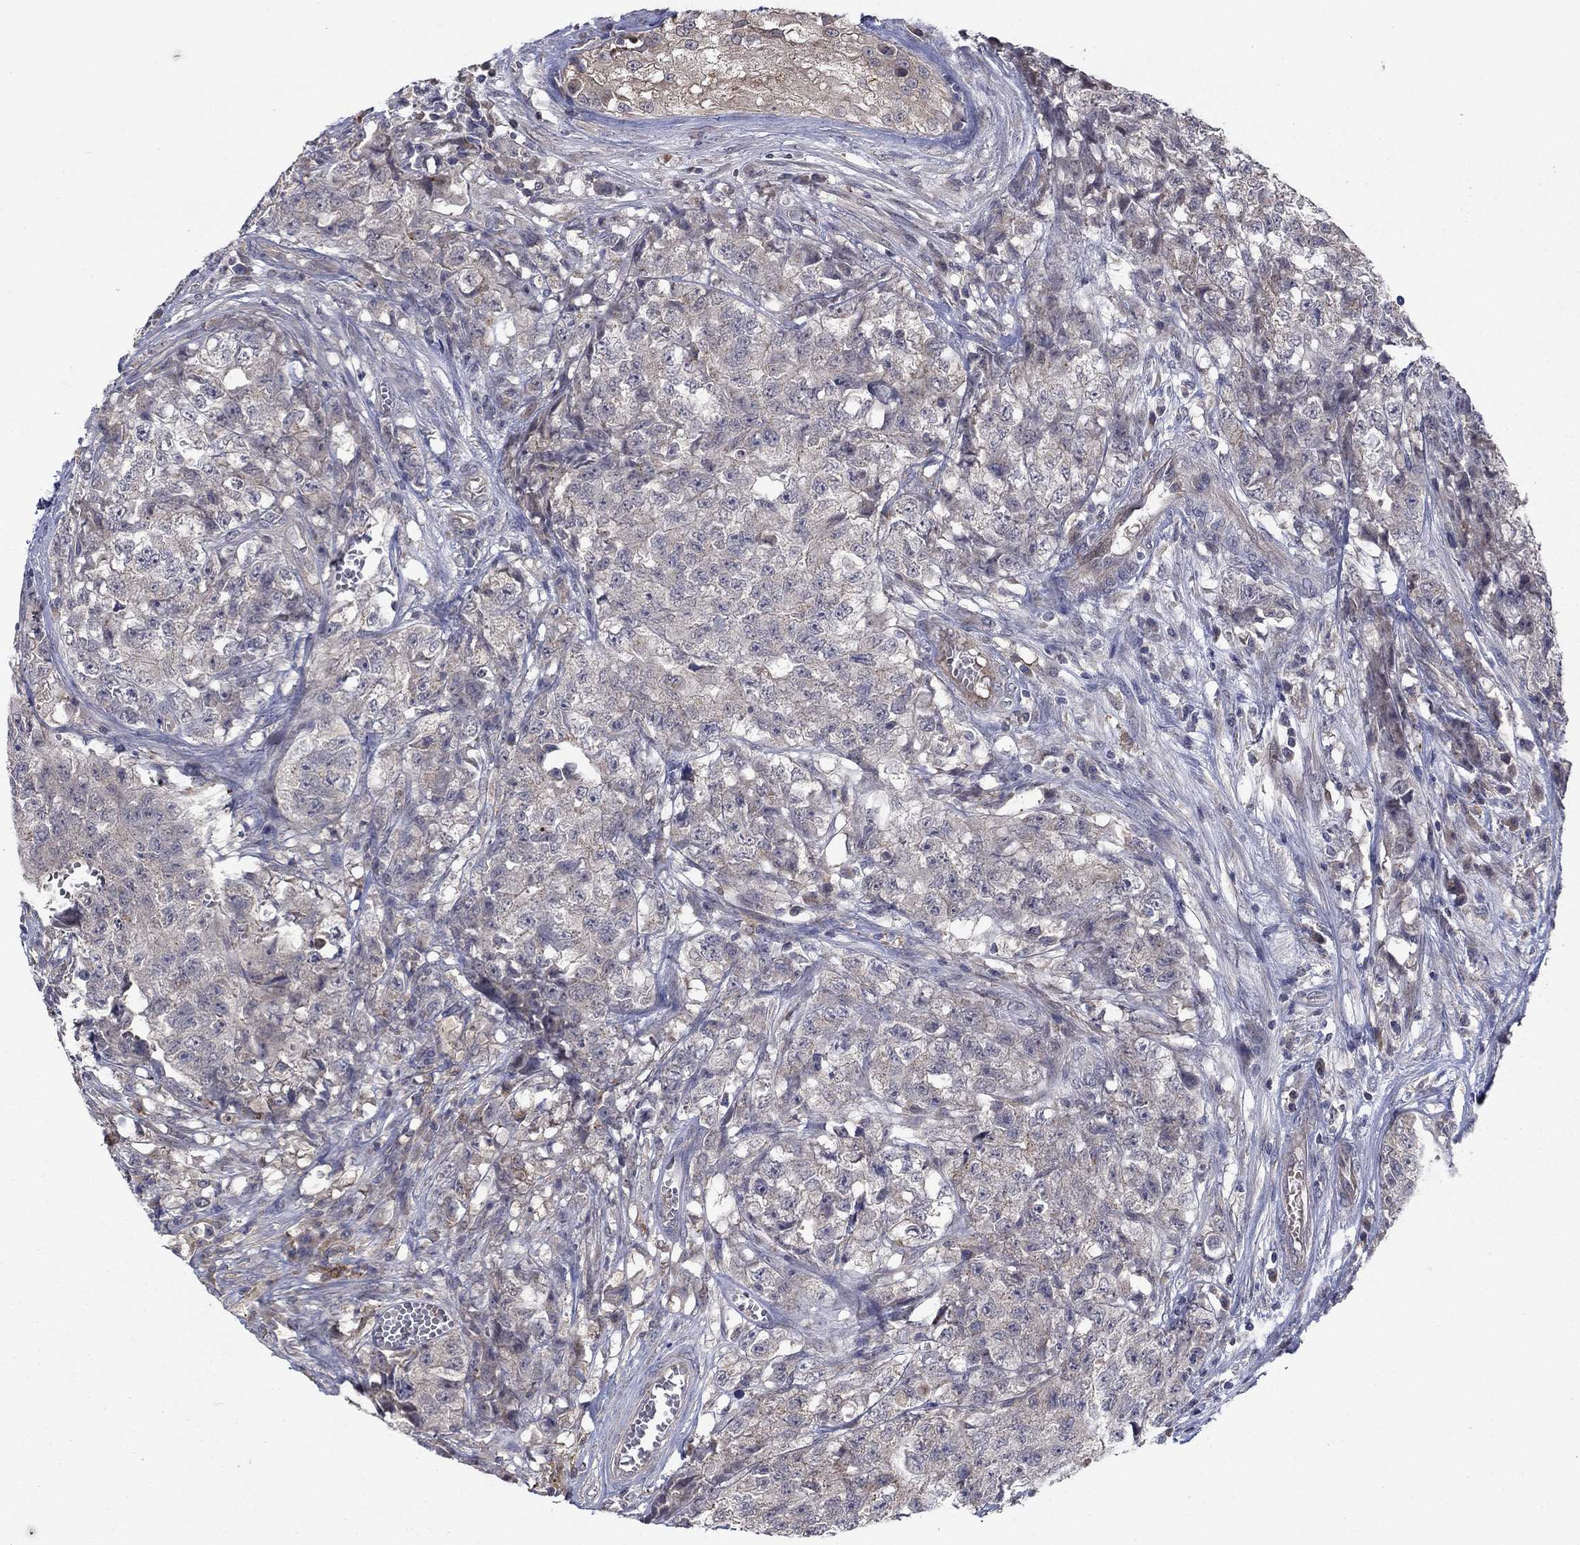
{"staining": {"intensity": "negative", "quantity": "none", "location": "none"}, "tissue": "testis cancer", "cell_type": "Tumor cells", "image_type": "cancer", "snomed": [{"axis": "morphology", "description": "Seminoma, NOS"}, {"axis": "morphology", "description": "Carcinoma, Embryonal, NOS"}, {"axis": "topography", "description": "Testis"}], "caption": "IHC micrograph of human testis cancer (embryonal carcinoma) stained for a protein (brown), which displays no positivity in tumor cells. (DAB IHC, high magnification).", "gene": "FAM3B", "patient": {"sex": "male", "age": 22}}